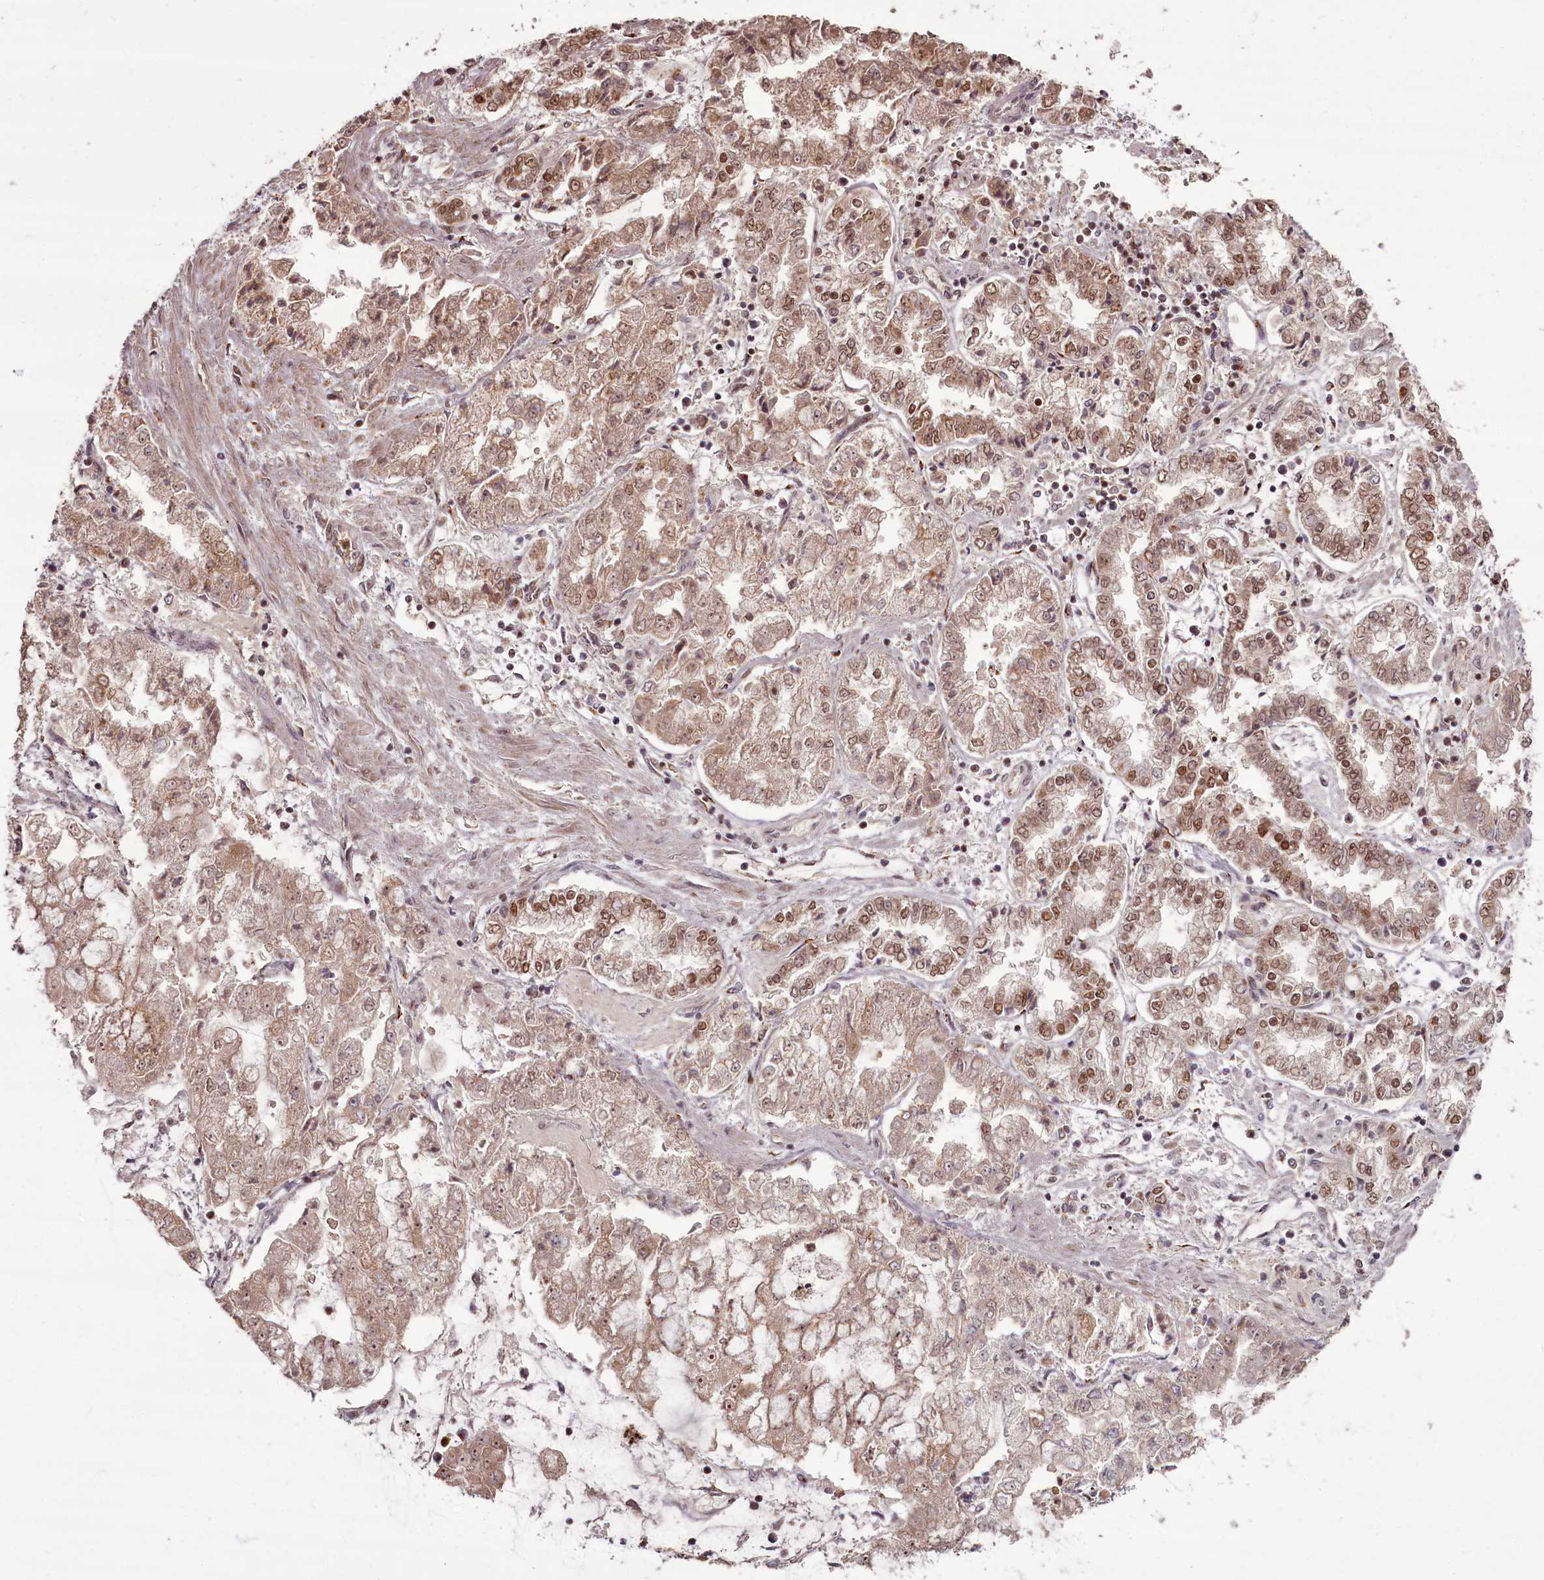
{"staining": {"intensity": "moderate", "quantity": "25%-75%", "location": "nuclear"}, "tissue": "stomach cancer", "cell_type": "Tumor cells", "image_type": "cancer", "snomed": [{"axis": "morphology", "description": "Adenocarcinoma, NOS"}, {"axis": "topography", "description": "Stomach"}], "caption": "Immunohistochemical staining of adenocarcinoma (stomach) displays medium levels of moderate nuclear protein staining in about 25%-75% of tumor cells.", "gene": "CEP83", "patient": {"sex": "male", "age": 76}}